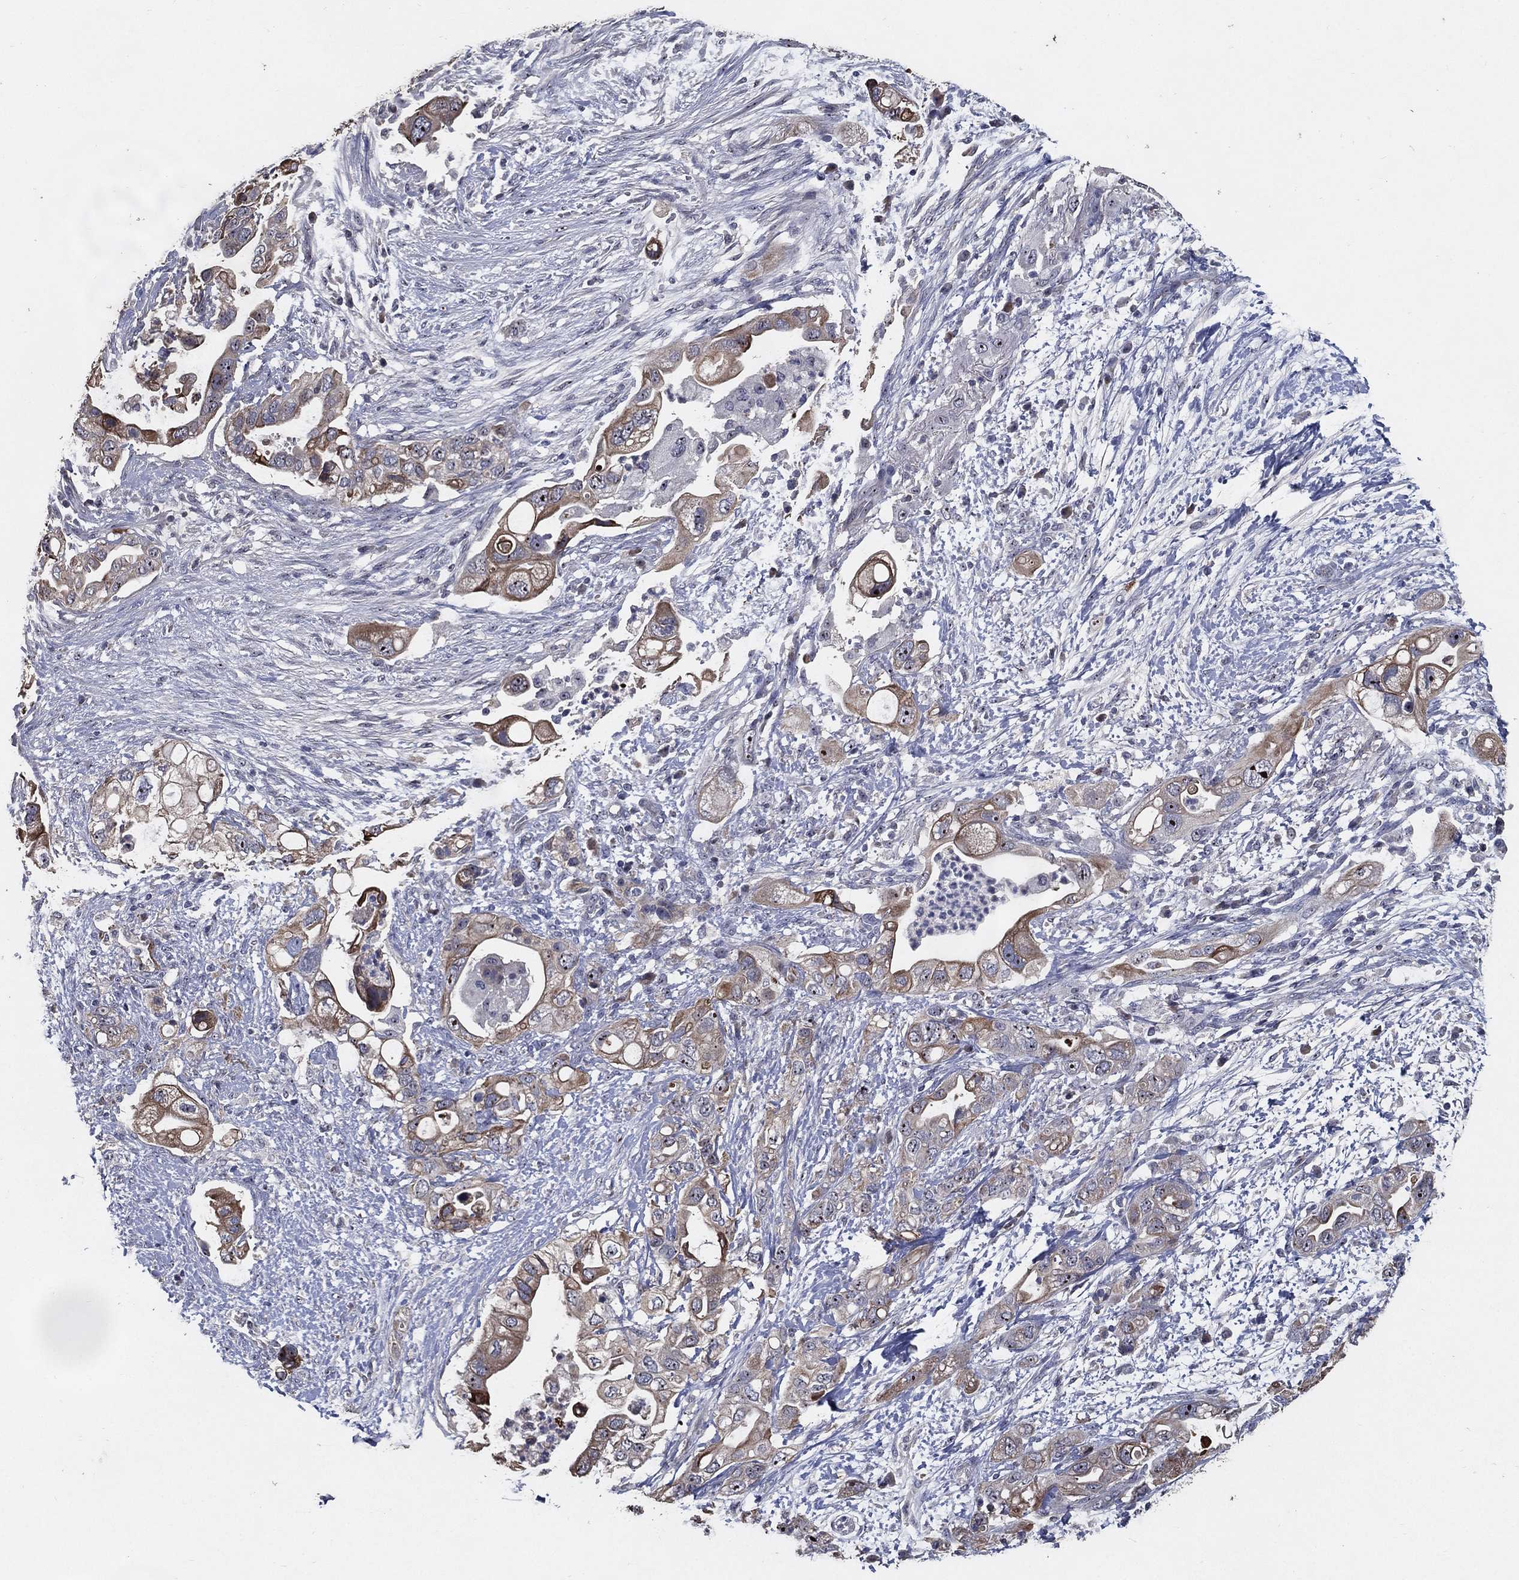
{"staining": {"intensity": "moderate", "quantity": "<25%", "location": "cytoplasmic/membranous,nuclear"}, "tissue": "pancreatic cancer", "cell_type": "Tumor cells", "image_type": "cancer", "snomed": [{"axis": "morphology", "description": "Adenocarcinoma, NOS"}, {"axis": "topography", "description": "Pancreas"}], "caption": "Immunohistochemistry micrograph of neoplastic tissue: human adenocarcinoma (pancreatic) stained using immunohistochemistry (IHC) shows low levels of moderate protein expression localized specifically in the cytoplasmic/membranous and nuclear of tumor cells, appearing as a cytoplasmic/membranous and nuclear brown color.", "gene": "EFNA1", "patient": {"sex": "female", "age": 72}}